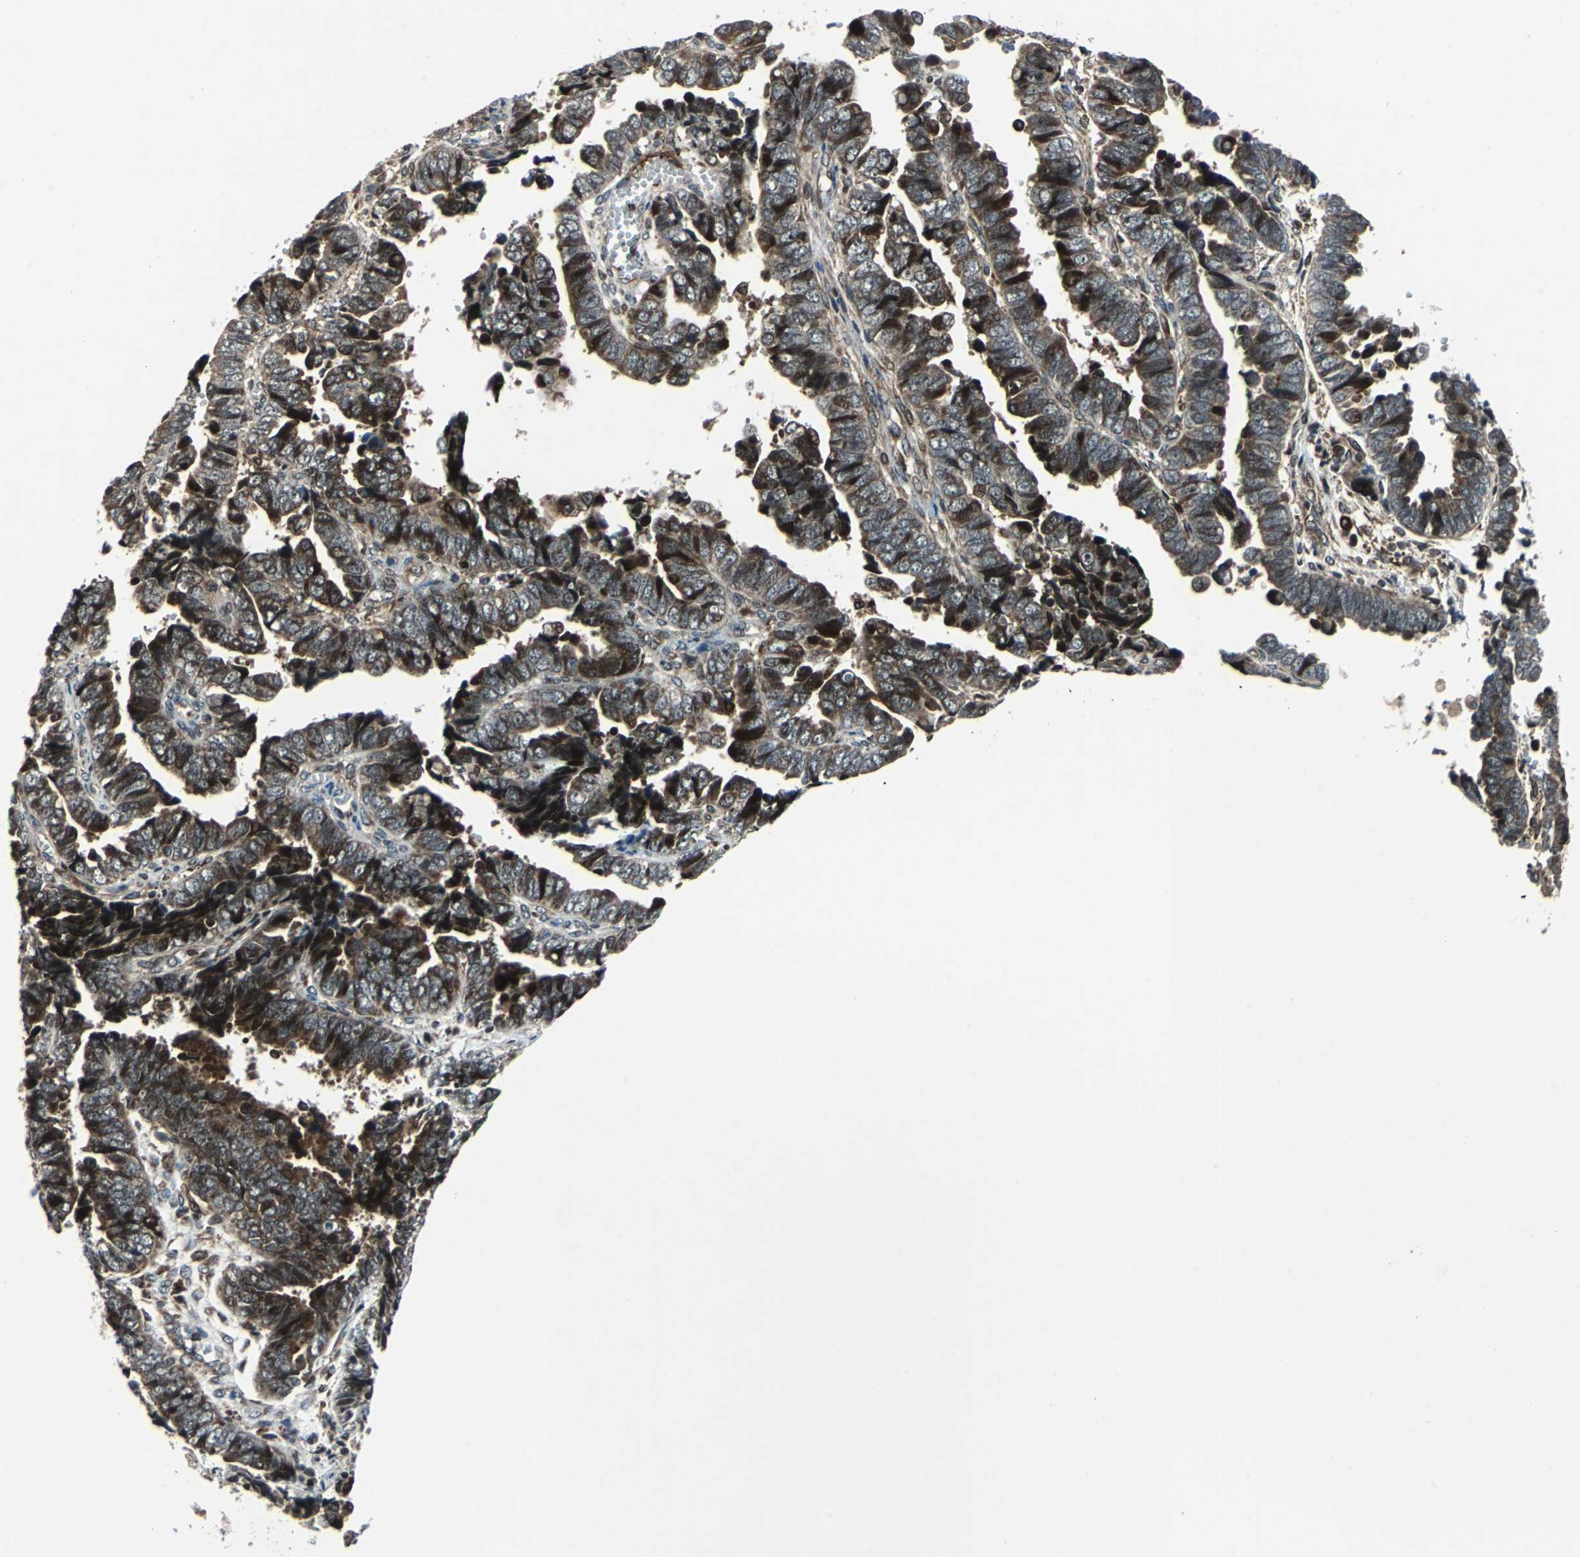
{"staining": {"intensity": "strong", "quantity": ">75%", "location": "cytoplasmic/membranous,nuclear"}, "tissue": "endometrial cancer", "cell_type": "Tumor cells", "image_type": "cancer", "snomed": [{"axis": "morphology", "description": "Adenocarcinoma, NOS"}, {"axis": "topography", "description": "Endometrium"}], "caption": "A photomicrograph of human endometrial cancer (adenocarcinoma) stained for a protein reveals strong cytoplasmic/membranous and nuclear brown staining in tumor cells.", "gene": "AATF", "patient": {"sex": "female", "age": 75}}